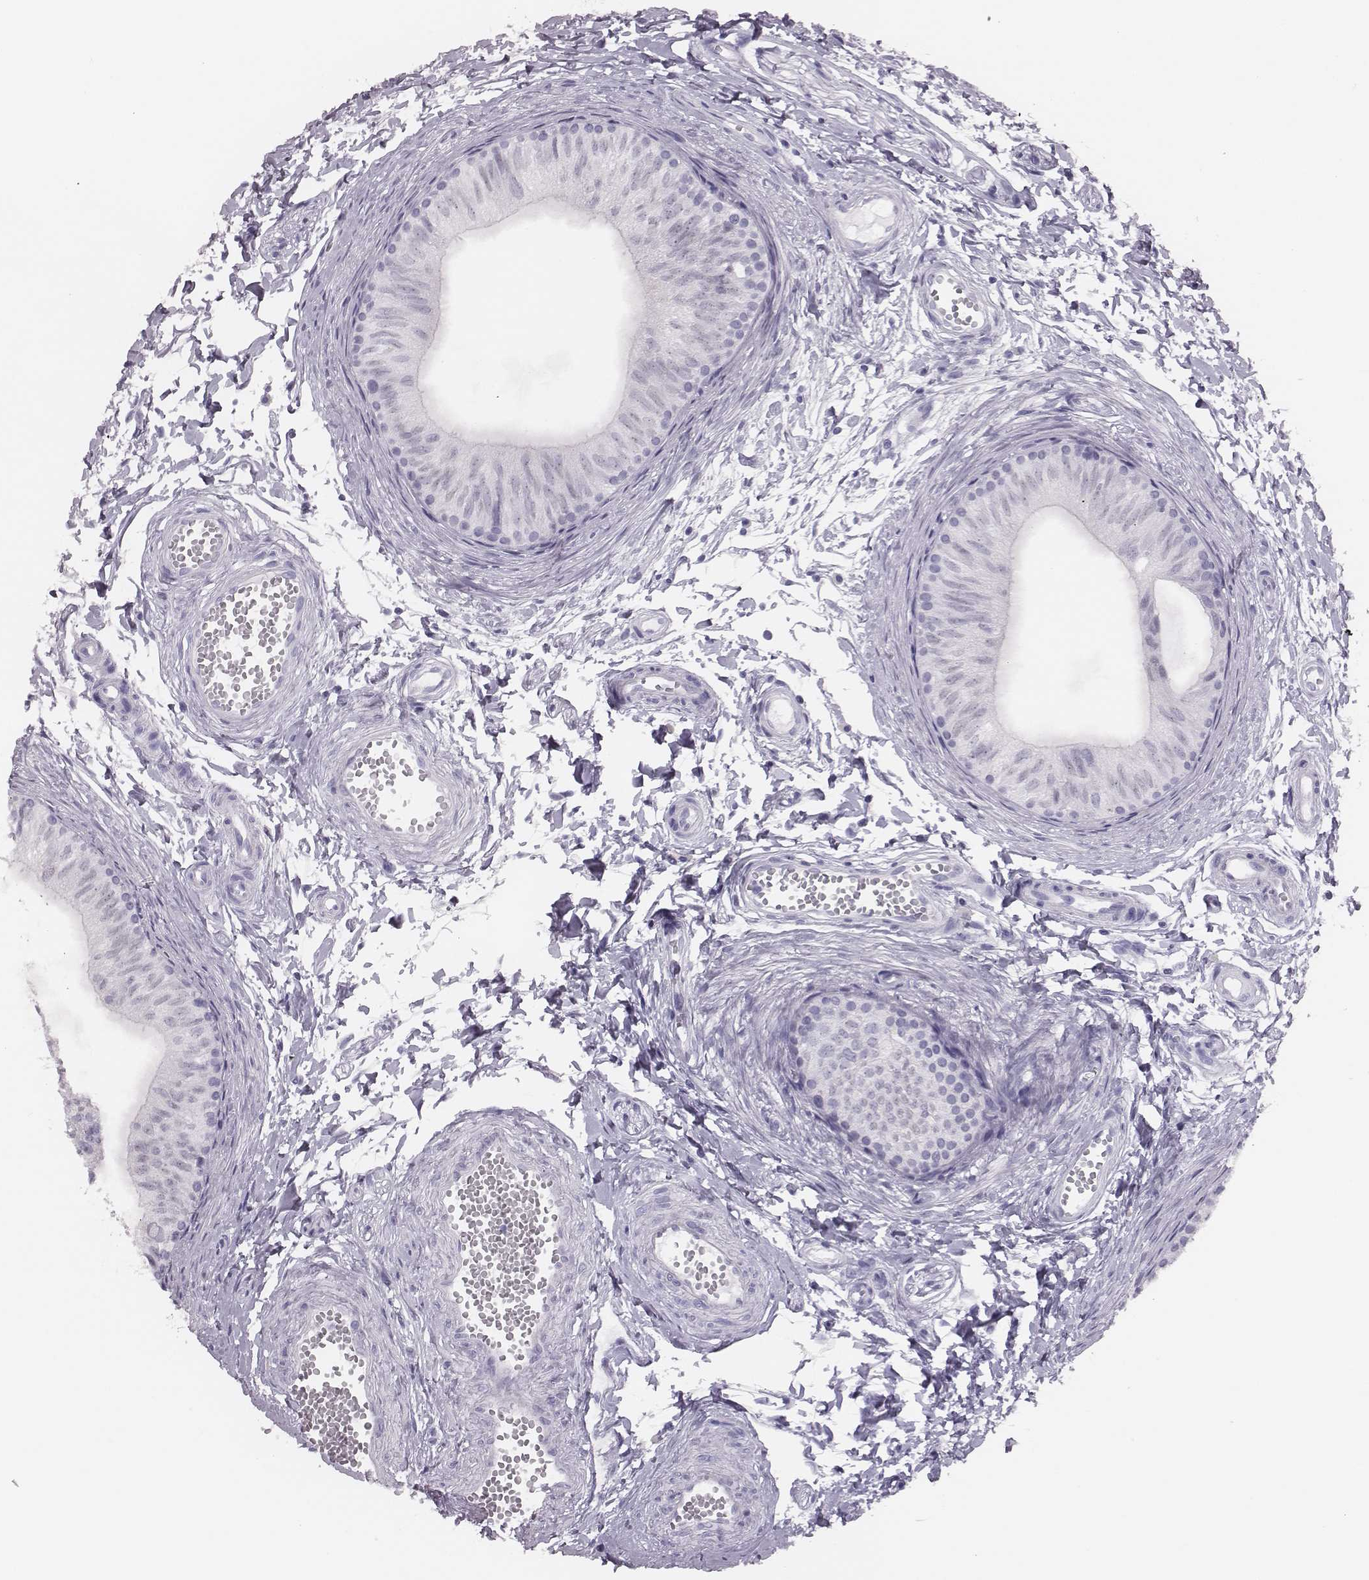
{"staining": {"intensity": "negative", "quantity": "none", "location": "none"}, "tissue": "epididymis", "cell_type": "Glandular cells", "image_type": "normal", "snomed": [{"axis": "morphology", "description": "Normal tissue, NOS"}, {"axis": "topography", "description": "Epididymis"}], "caption": "This is an IHC image of normal human epididymis. There is no positivity in glandular cells.", "gene": "H1", "patient": {"sex": "male", "age": 22}}